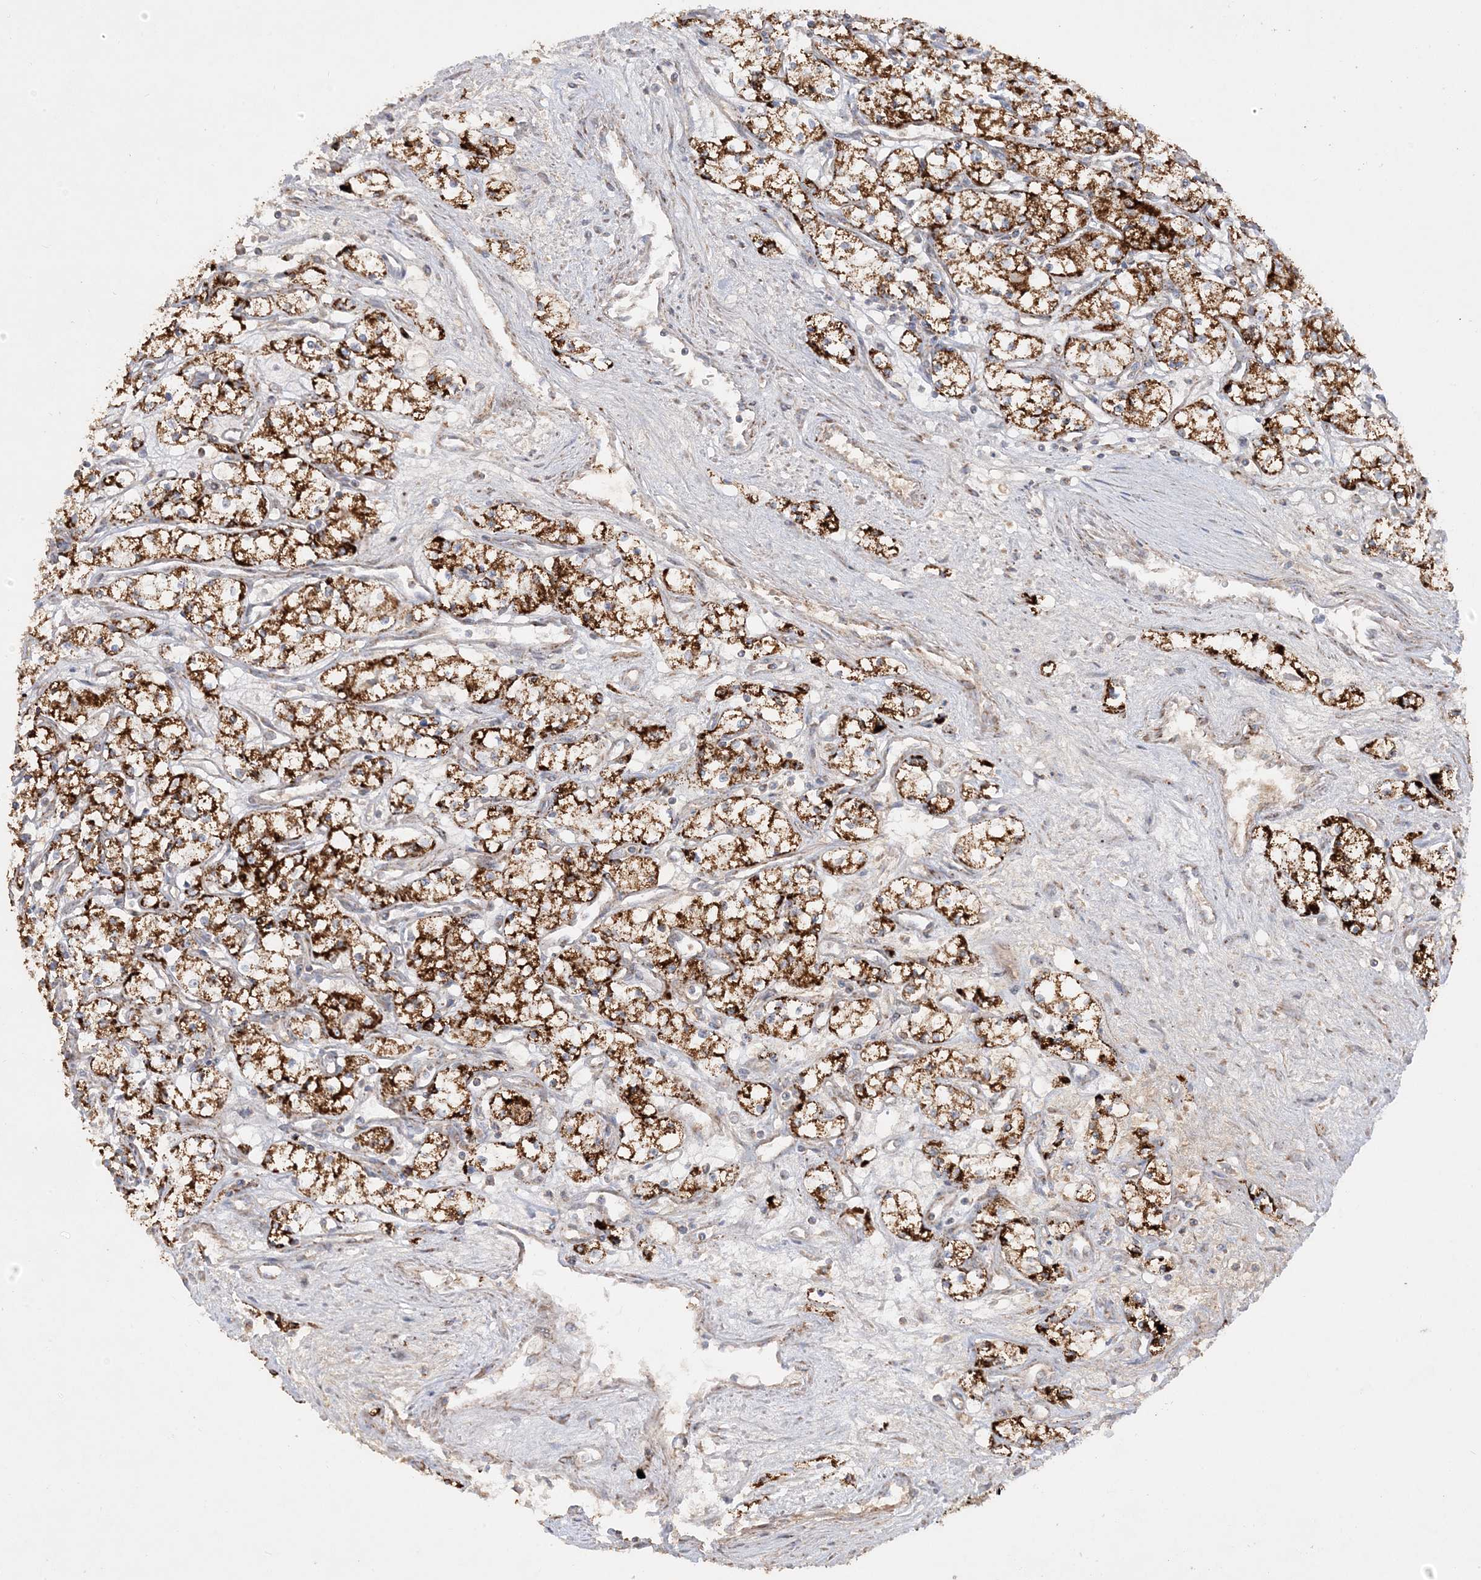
{"staining": {"intensity": "strong", "quantity": ">75%", "location": "cytoplasmic/membranous"}, "tissue": "renal cancer", "cell_type": "Tumor cells", "image_type": "cancer", "snomed": [{"axis": "morphology", "description": "Adenocarcinoma, NOS"}, {"axis": "topography", "description": "Kidney"}], "caption": "High-magnification brightfield microscopy of adenocarcinoma (renal) stained with DAB (brown) and counterstained with hematoxylin (blue). tumor cells exhibit strong cytoplasmic/membranous staining is present in about>75% of cells. (Stains: DAB in brown, nuclei in blue, Microscopy: brightfield microscopy at high magnification).", "gene": "NDUFAF3", "patient": {"sex": "male", "age": 59}}